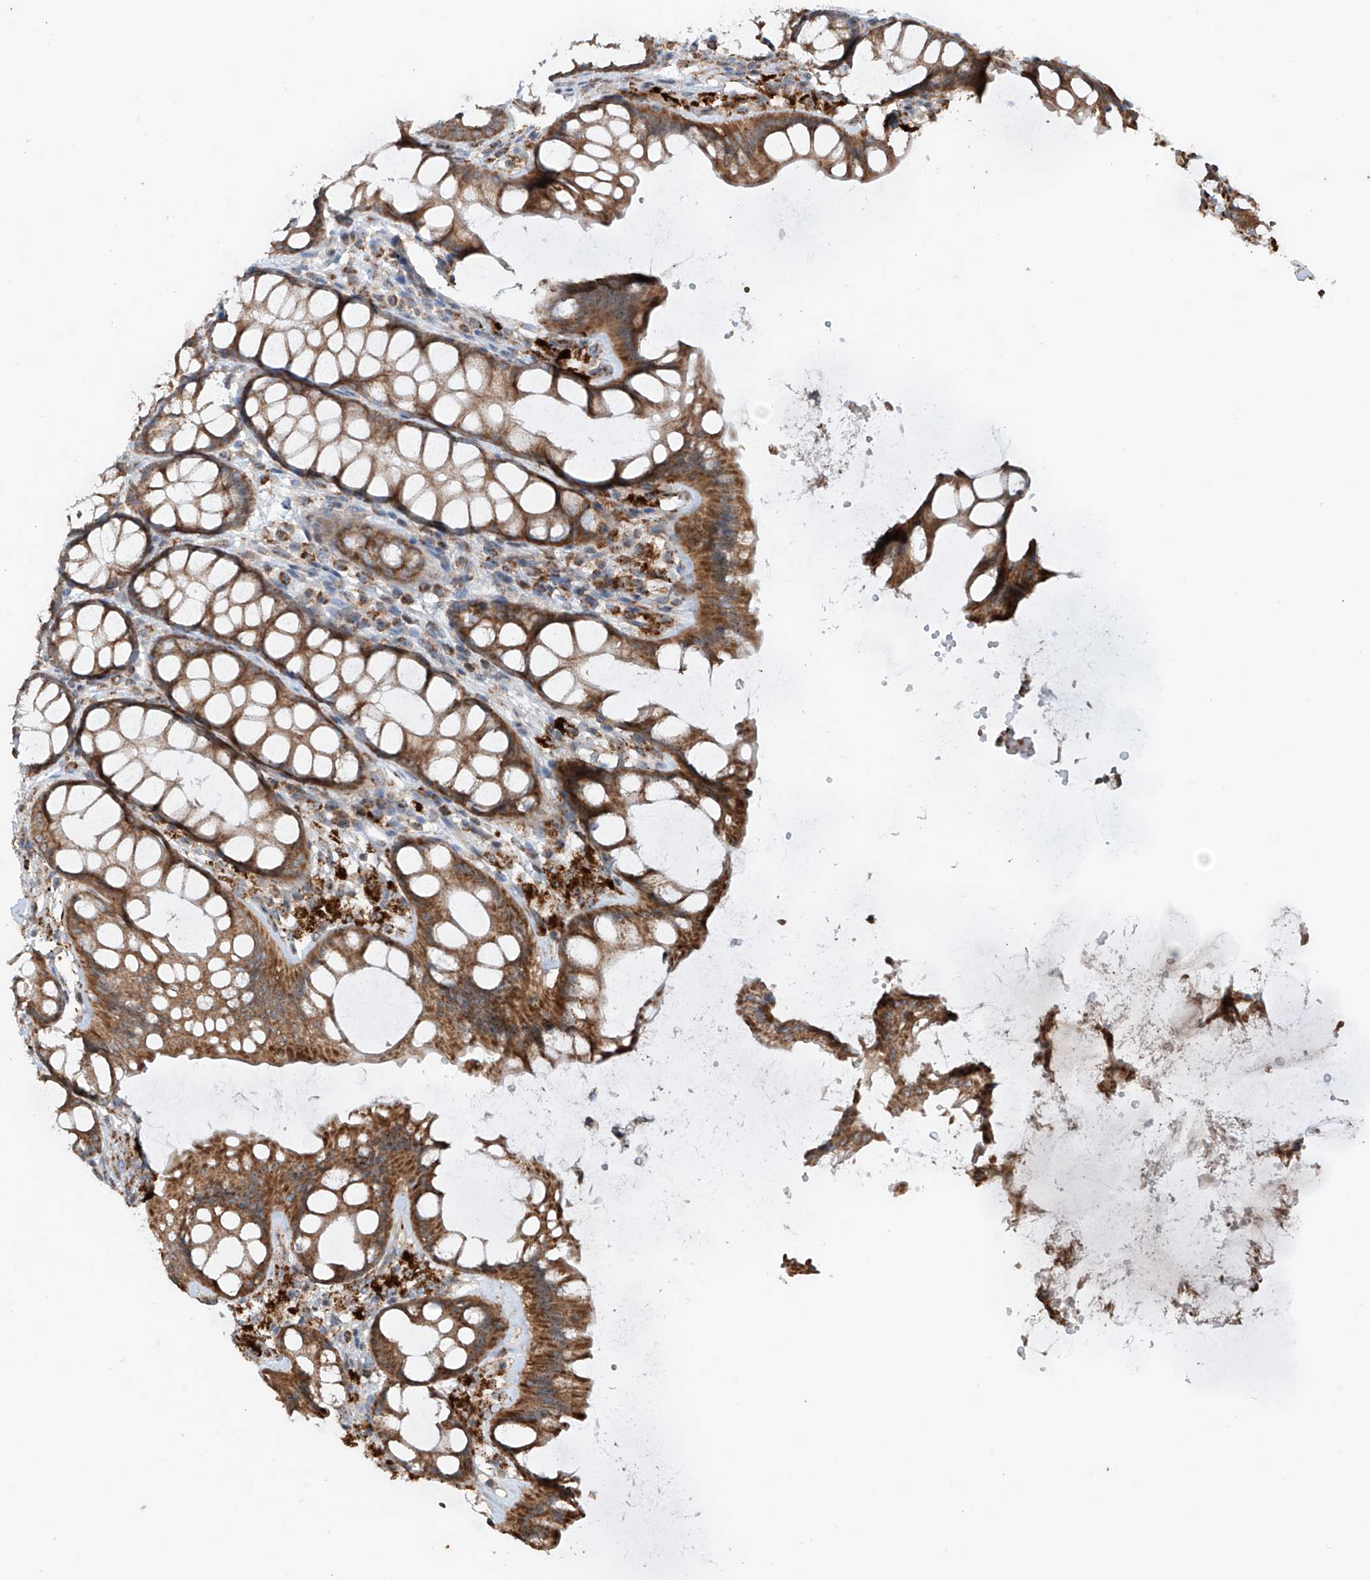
{"staining": {"intensity": "moderate", "quantity": ">75%", "location": "cytoplasmic/membranous"}, "tissue": "colon", "cell_type": "Endothelial cells", "image_type": "normal", "snomed": [{"axis": "morphology", "description": "Normal tissue, NOS"}, {"axis": "topography", "description": "Colon"}], "caption": "A brown stain labels moderate cytoplasmic/membranous staining of a protein in endothelial cells of normal human colon.", "gene": "SAMD3", "patient": {"sex": "male", "age": 47}}